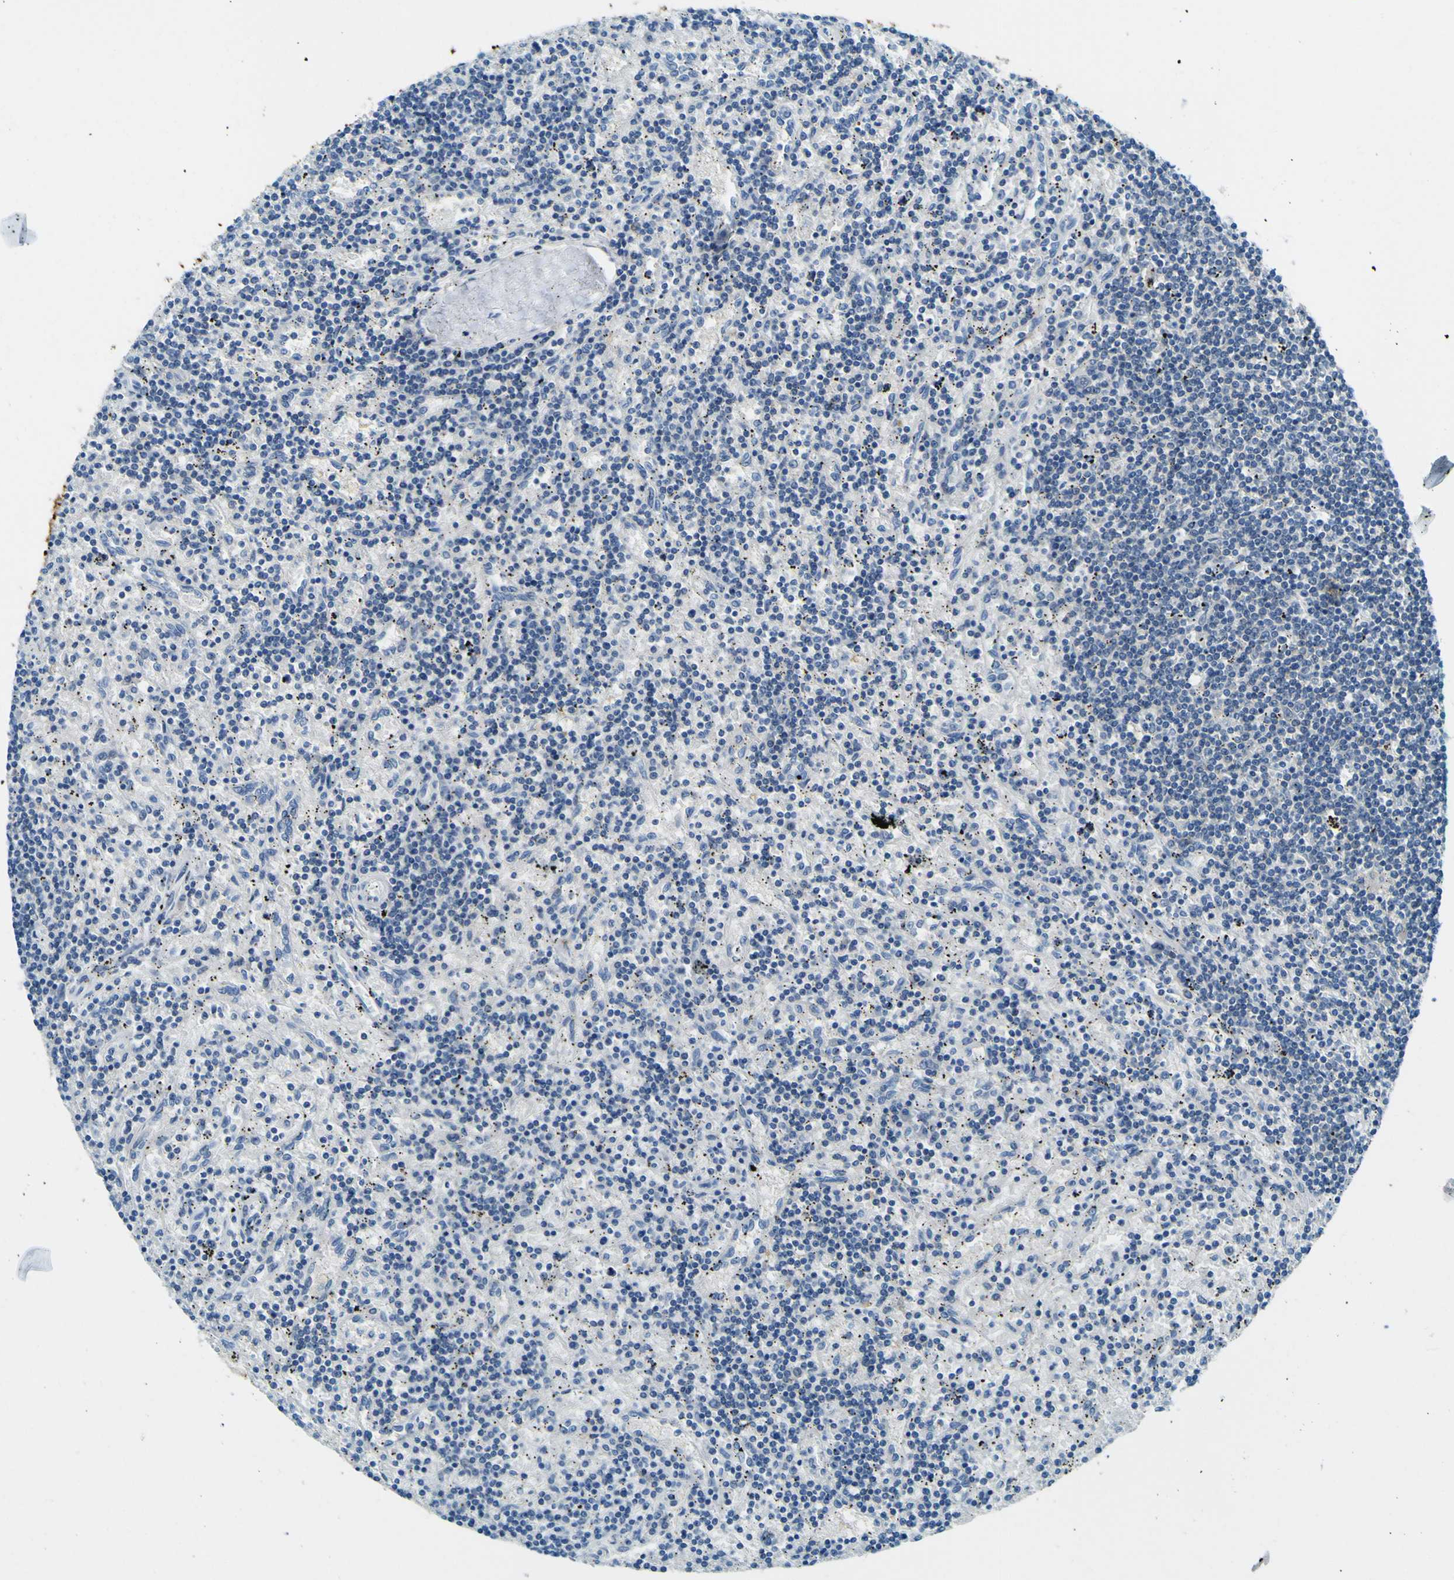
{"staining": {"intensity": "negative", "quantity": "none", "location": "none"}, "tissue": "lymphoma", "cell_type": "Tumor cells", "image_type": "cancer", "snomed": [{"axis": "morphology", "description": "Malignant lymphoma, non-Hodgkin's type, Low grade"}, {"axis": "topography", "description": "Spleen"}], "caption": "DAB (3,3'-diaminobenzidine) immunohistochemical staining of low-grade malignant lymphoma, non-Hodgkin's type displays no significant expression in tumor cells. (DAB (3,3'-diaminobenzidine) immunohistochemistry (IHC) with hematoxylin counter stain).", "gene": "SORCS1", "patient": {"sex": "male", "age": 76}}